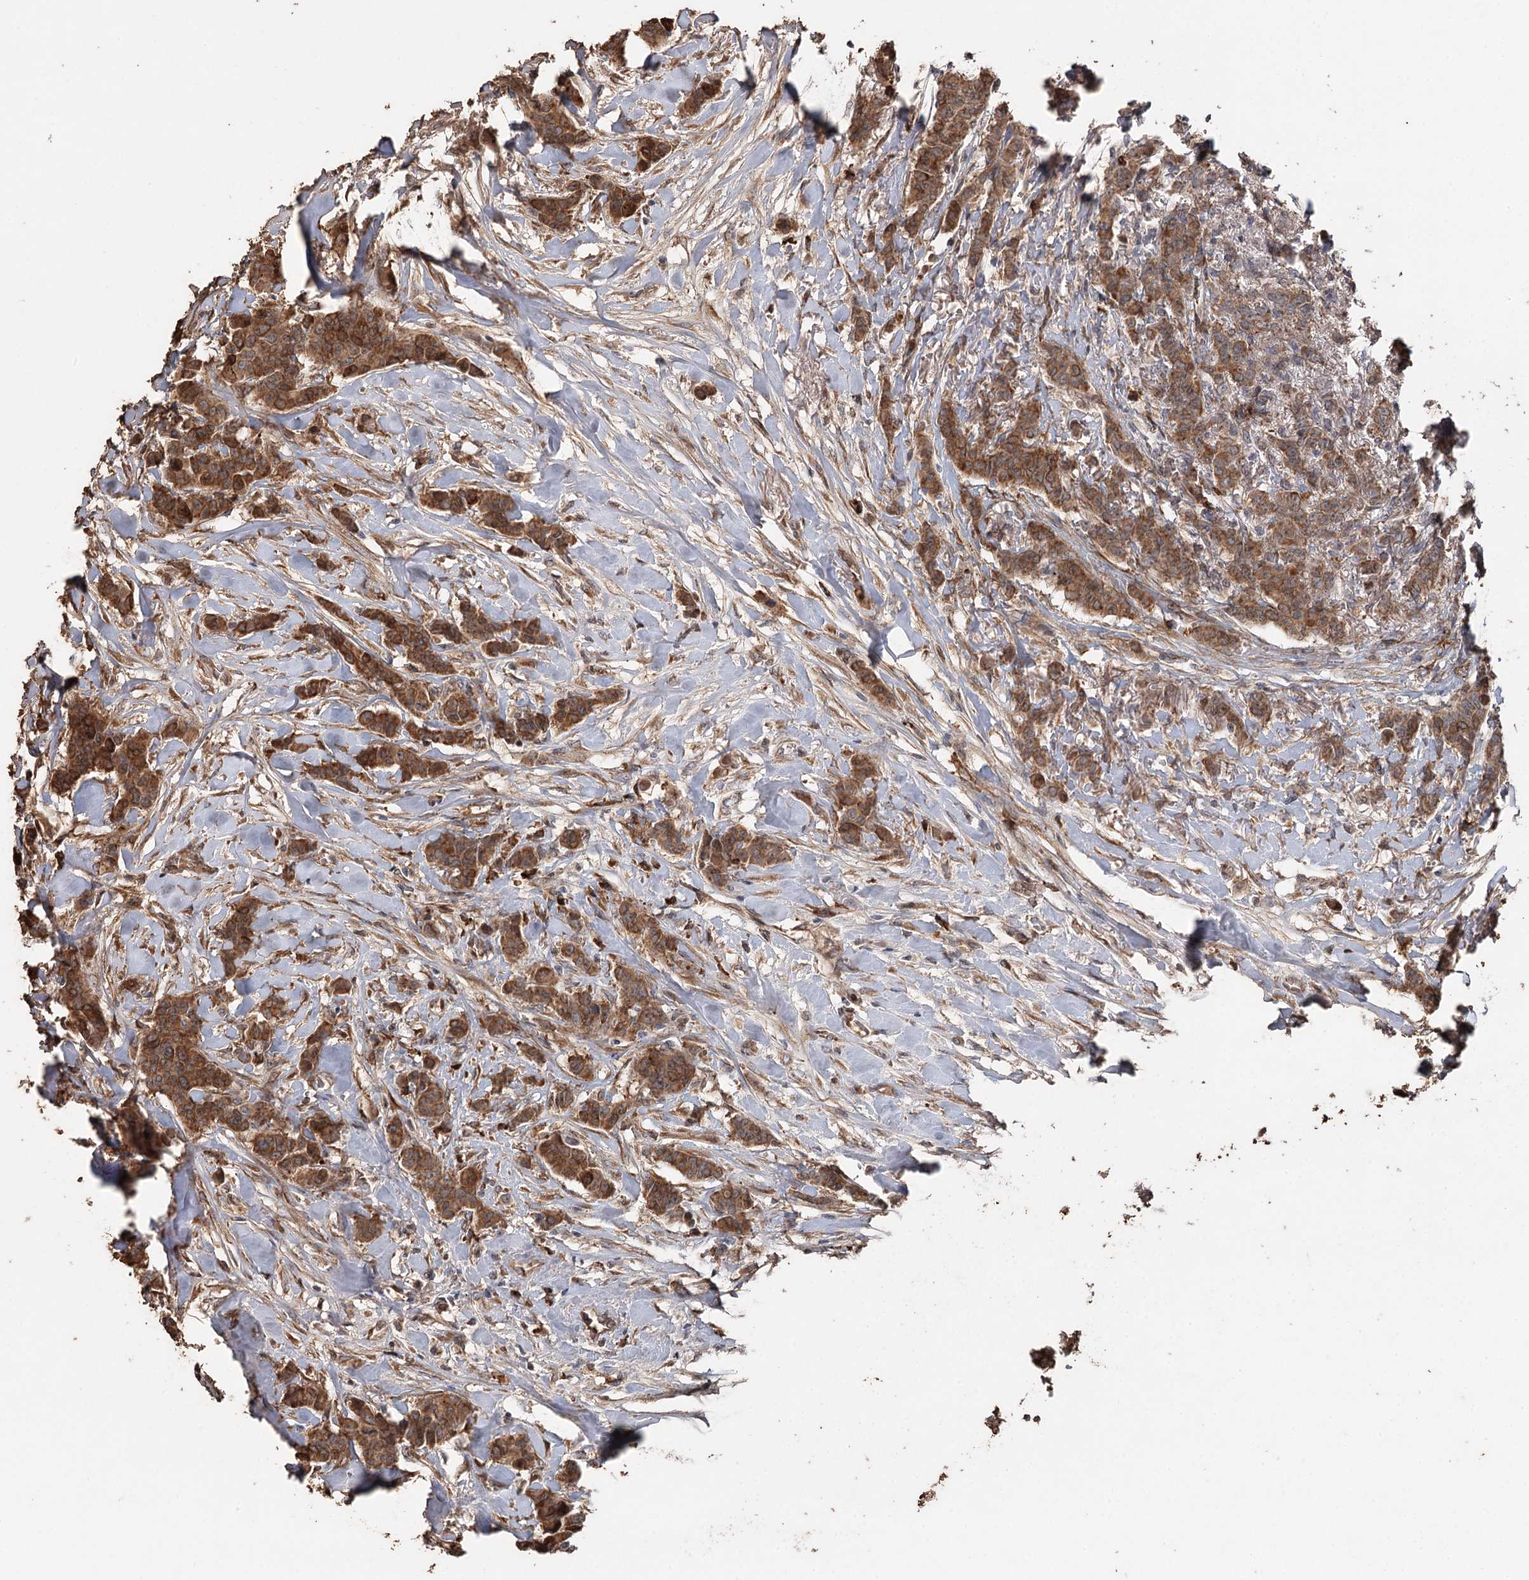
{"staining": {"intensity": "moderate", "quantity": ">75%", "location": "cytoplasmic/membranous"}, "tissue": "breast cancer", "cell_type": "Tumor cells", "image_type": "cancer", "snomed": [{"axis": "morphology", "description": "Duct carcinoma"}, {"axis": "topography", "description": "Breast"}], "caption": "Moderate cytoplasmic/membranous protein positivity is appreciated in approximately >75% of tumor cells in breast intraductal carcinoma.", "gene": "SYVN1", "patient": {"sex": "female", "age": 40}}